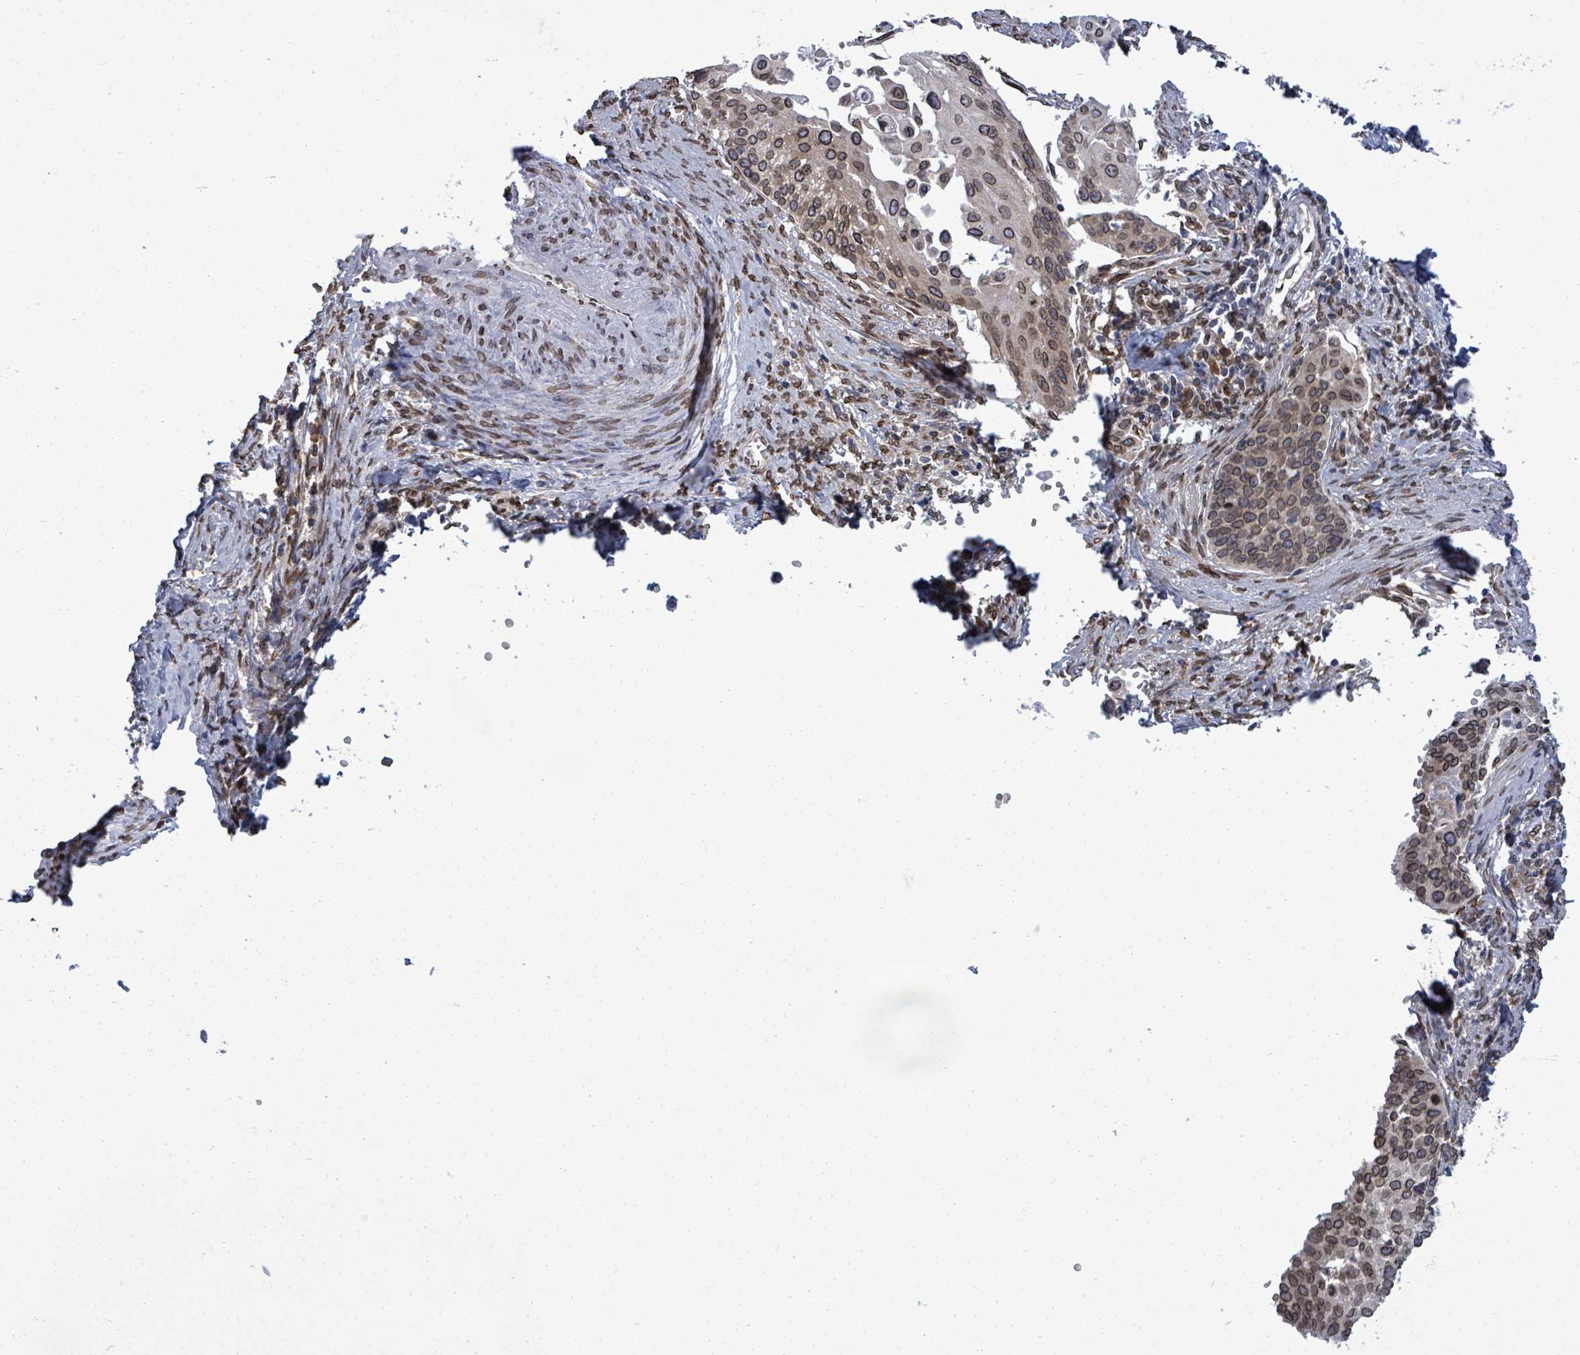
{"staining": {"intensity": "moderate", "quantity": ">75%", "location": "cytoplasmic/membranous,nuclear"}, "tissue": "cervical cancer", "cell_type": "Tumor cells", "image_type": "cancer", "snomed": [{"axis": "morphology", "description": "Squamous cell carcinoma, NOS"}, {"axis": "topography", "description": "Cervix"}], "caption": "The image reveals immunohistochemical staining of cervical cancer. There is moderate cytoplasmic/membranous and nuclear staining is appreciated in approximately >75% of tumor cells. (DAB = brown stain, brightfield microscopy at high magnification).", "gene": "ARFGAP1", "patient": {"sex": "female", "age": 44}}